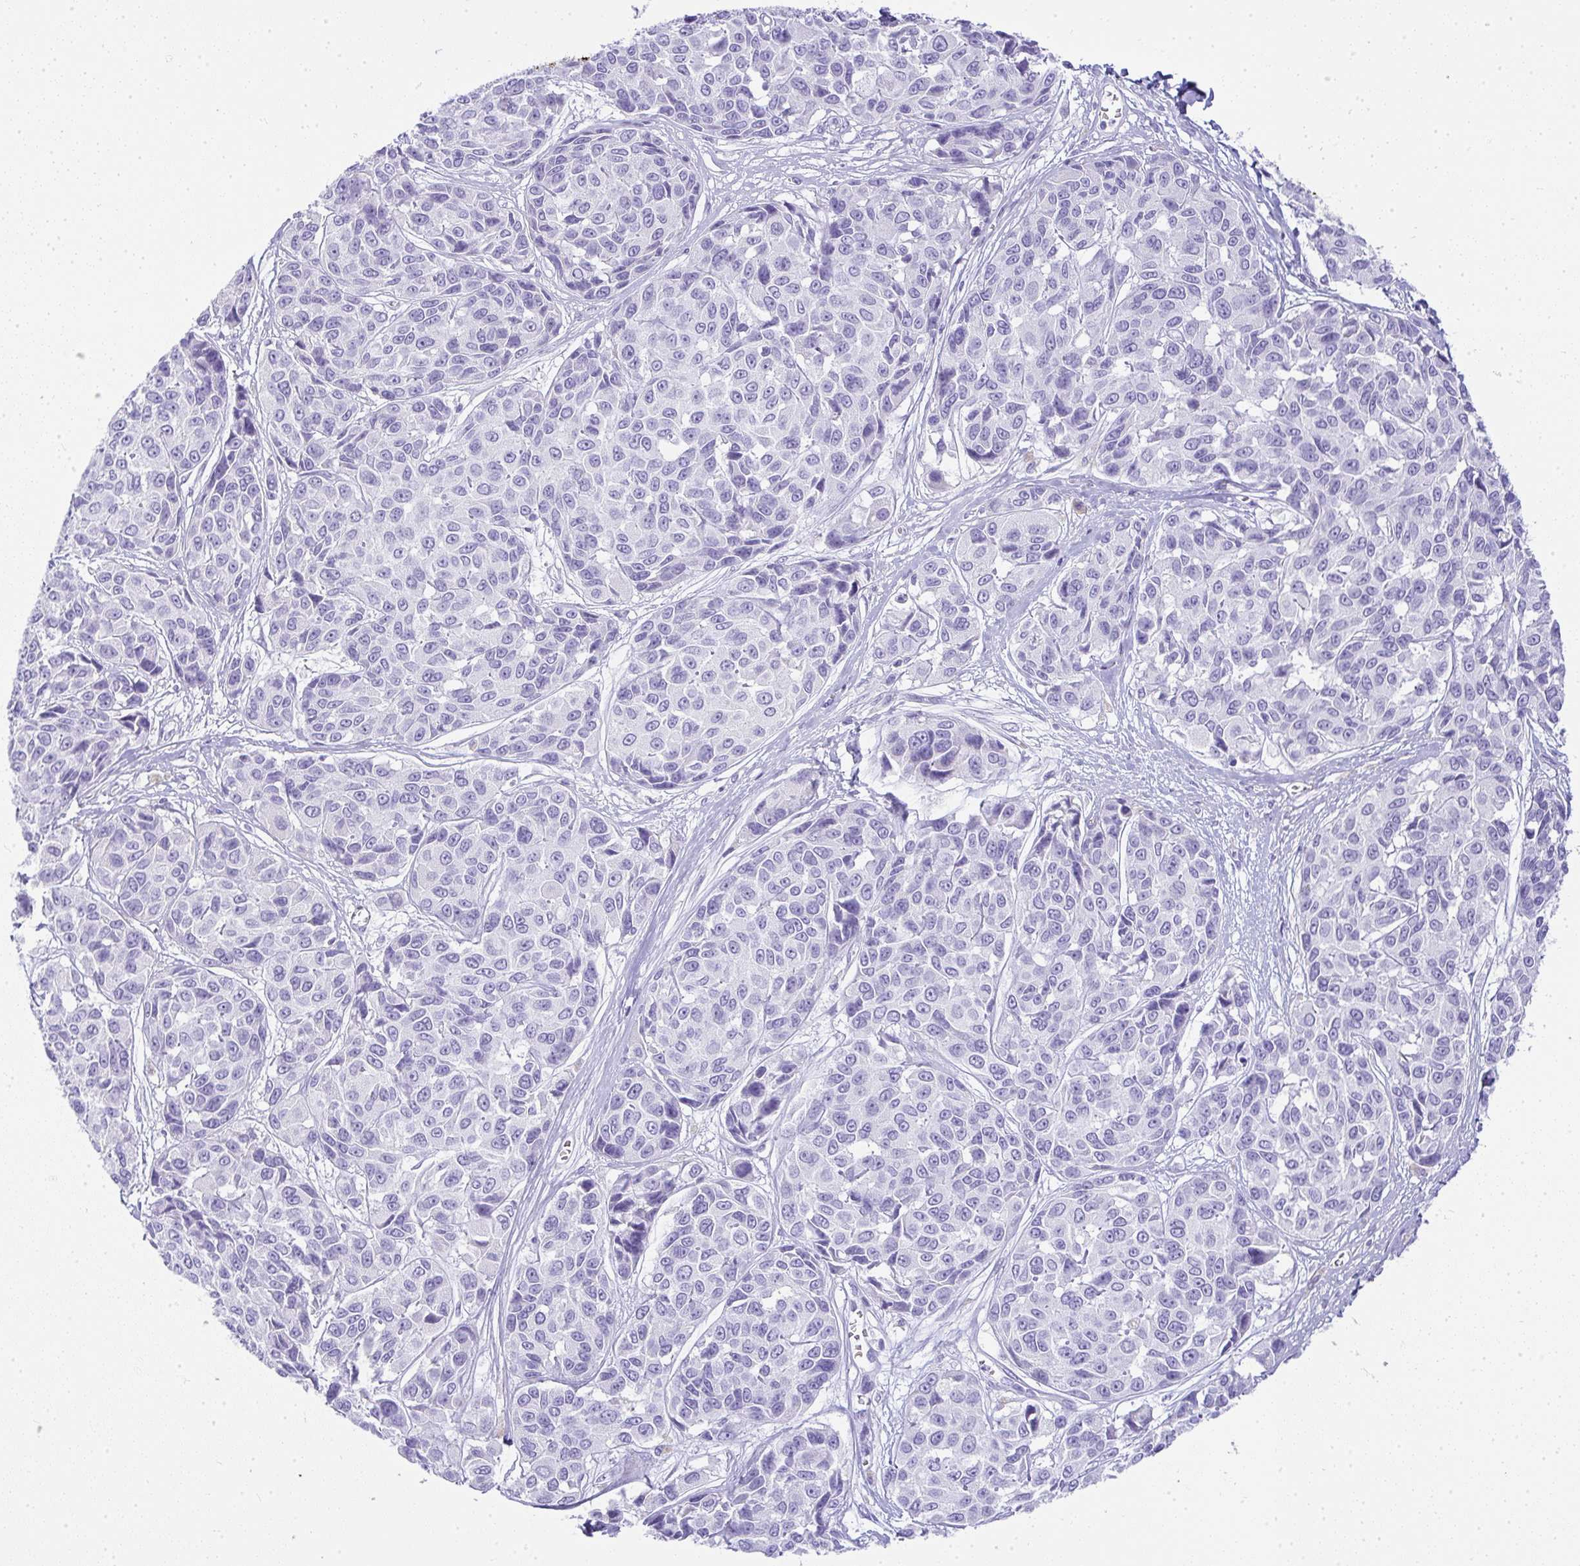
{"staining": {"intensity": "negative", "quantity": "none", "location": "none"}, "tissue": "melanoma", "cell_type": "Tumor cells", "image_type": "cancer", "snomed": [{"axis": "morphology", "description": "Malignant melanoma, NOS"}, {"axis": "topography", "description": "Skin"}], "caption": "The immunohistochemistry image has no significant expression in tumor cells of malignant melanoma tissue.", "gene": "CDADC1", "patient": {"sex": "female", "age": 66}}